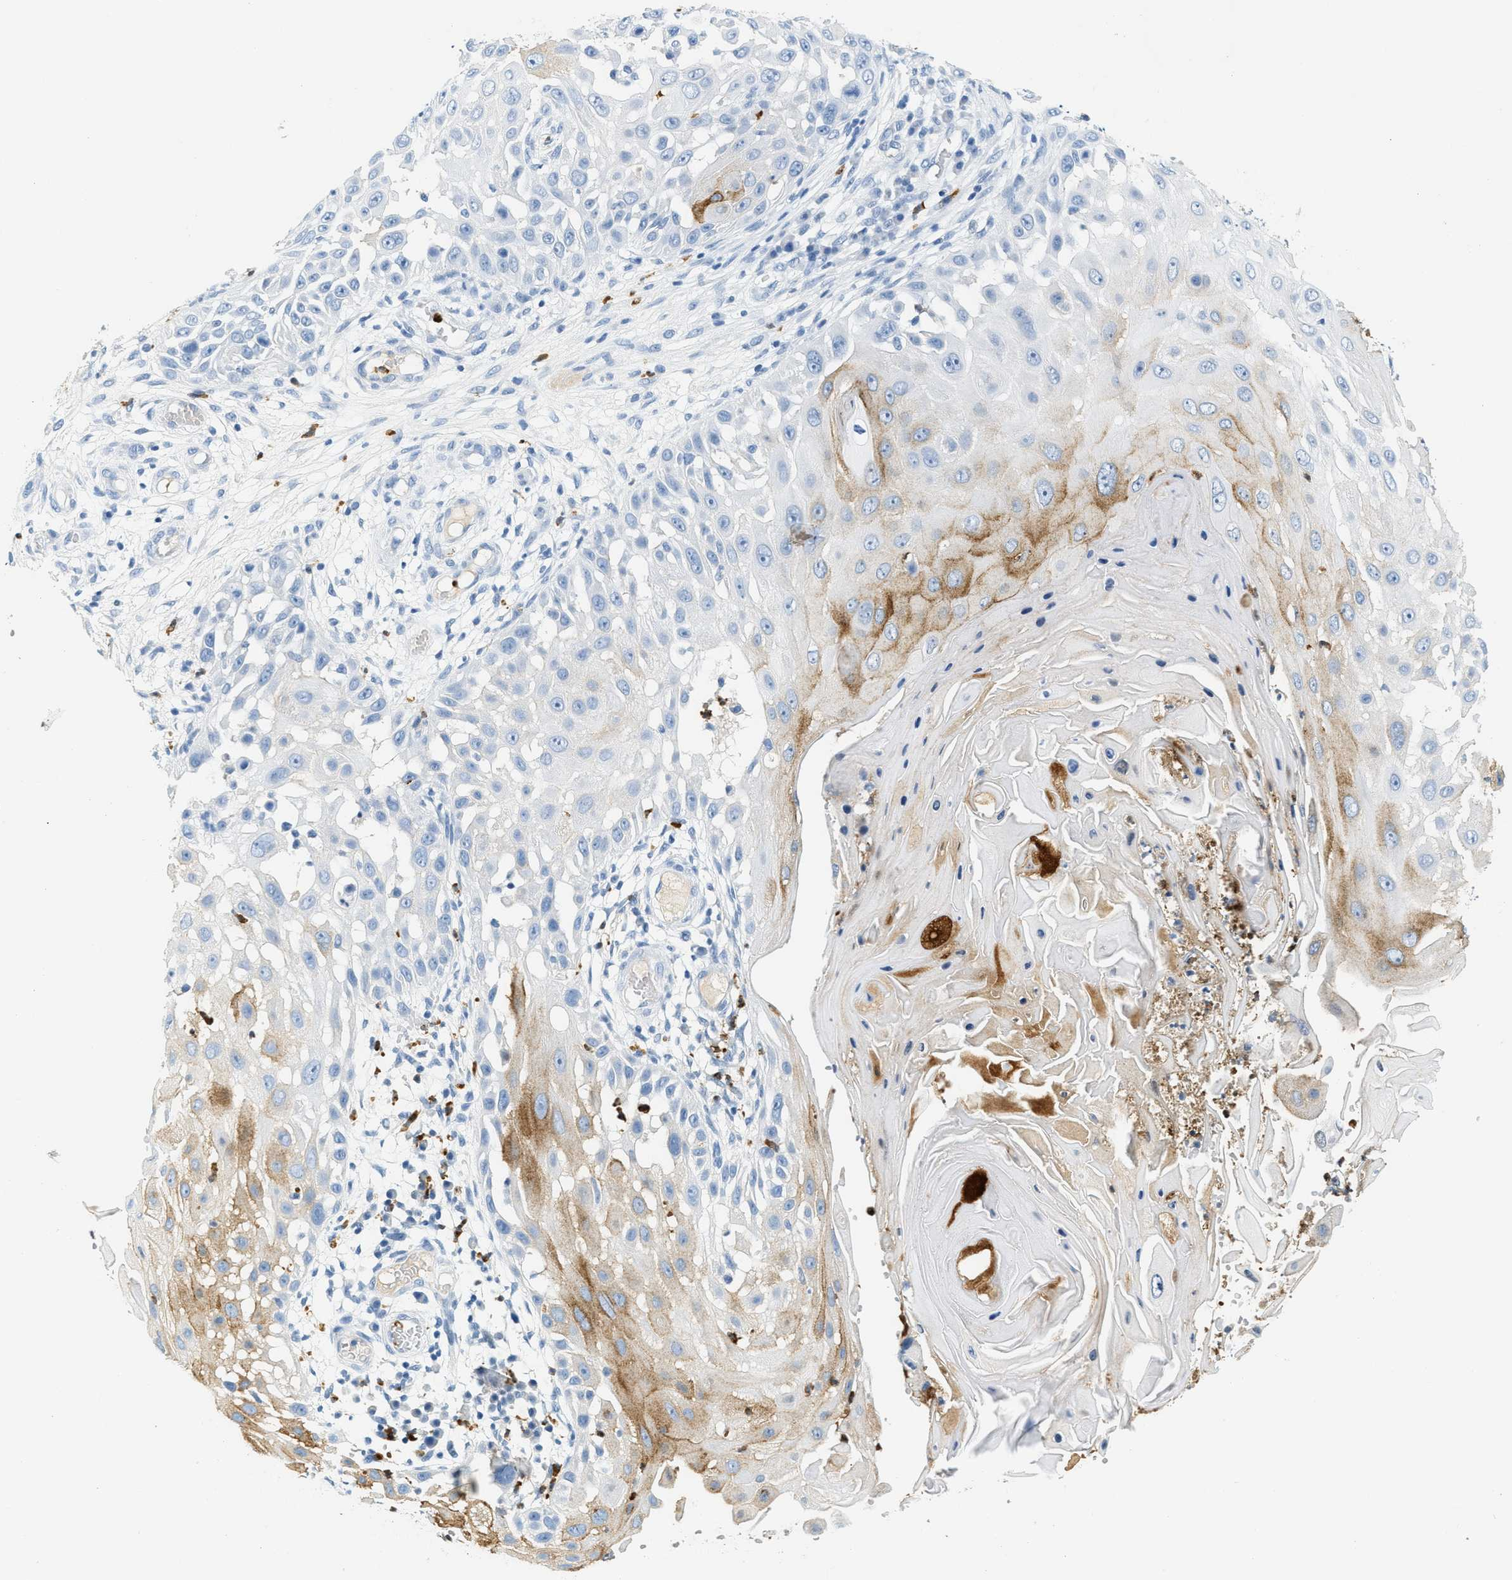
{"staining": {"intensity": "moderate", "quantity": "<25%", "location": "cytoplasmic/membranous"}, "tissue": "skin cancer", "cell_type": "Tumor cells", "image_type": "cancer", "snomed": [{"axis": "morphology", "description": "Squamous cell carcinoma, NOS"}, {"axis": "topography", "description": "Skin"}], "caption": "IHC of skin cancer (squamous cell carcinoma) exhibits low levels of moderate cytoplasmic/membranous staining in approximately <25% of tumor cells. IHC stains the protein in brown and the nuclei are stained blue.", "gene": "LCN2", "patient": {"sex": "female", "age": 44}}